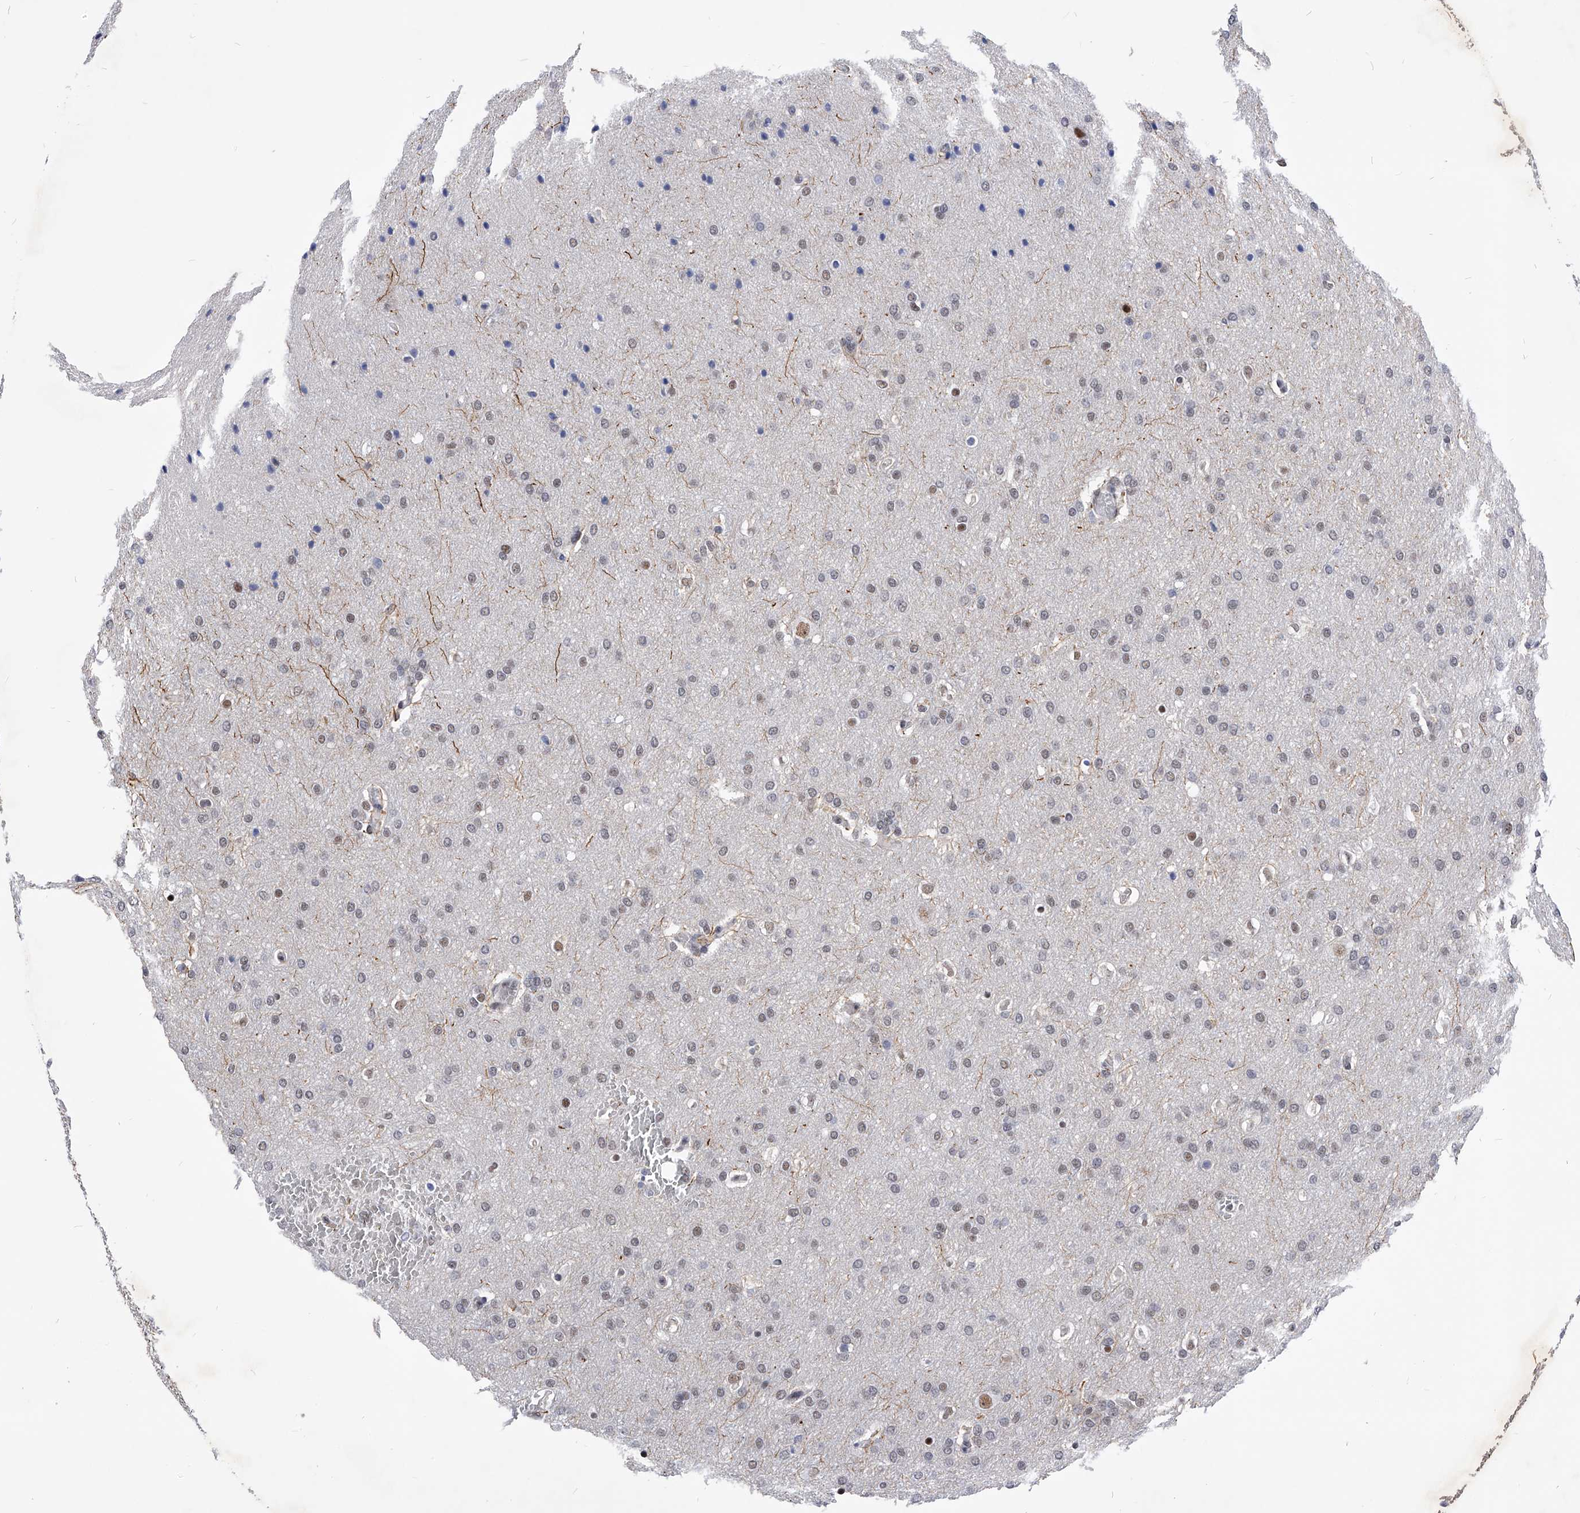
{"staining": {"intensity": "weak", "quantity": "25%-75%", "location": "nuclear"}, "tissue": "glioma", "cell_type": "Tumor cells", "image_type": "cancer", "snomed": [{"axis": "morphology", "description": "Glioma, malignant, Low grade"}, {"axis": "topography", "description": "Brain"}], "caption": "Glioma stained with a brown dye displays weak nuclear positive expression in about 25%-75% of tumor cells.", "gene": "TESK2", "patient": {"sex": "female", "age": 37}}